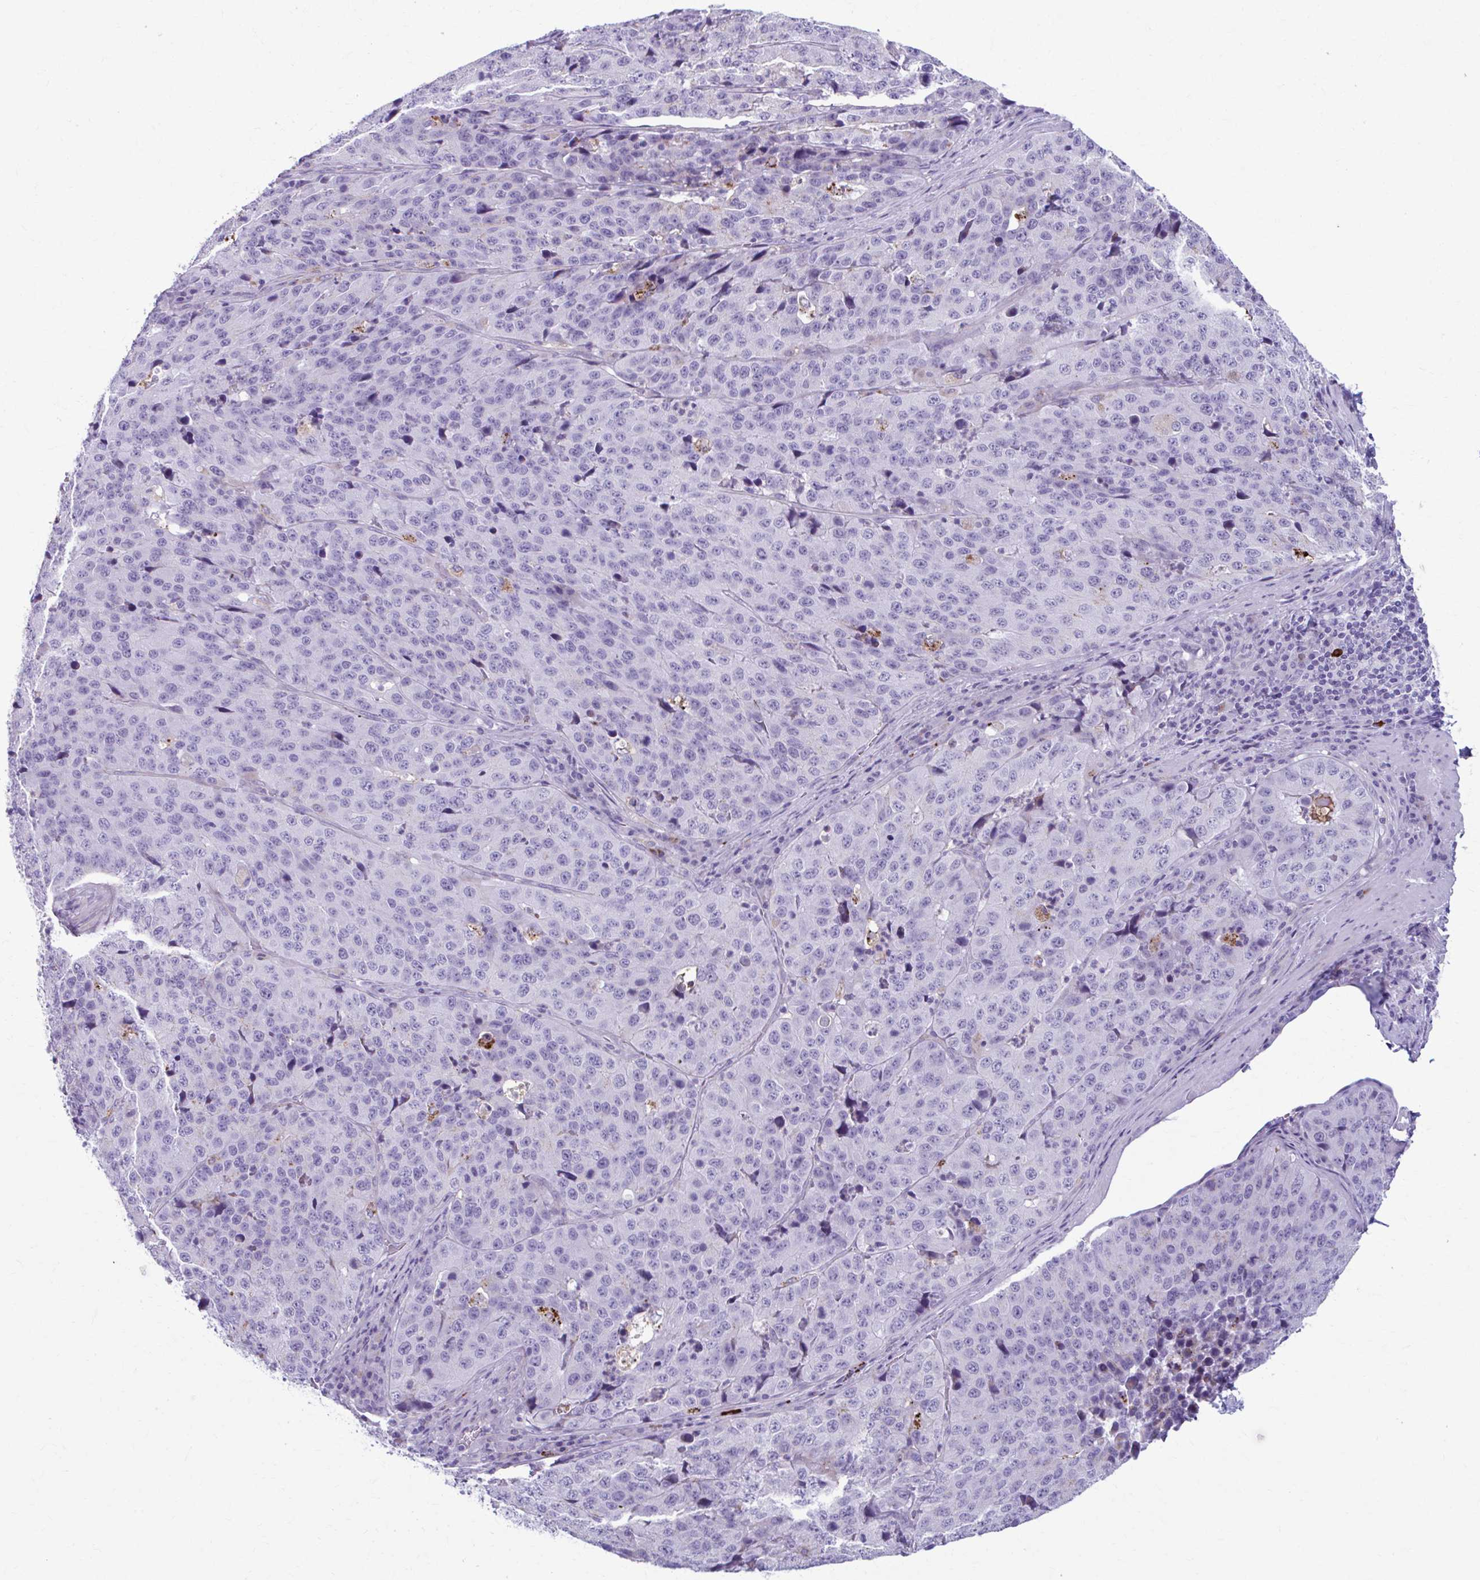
{"staining": {"intensity": "moderate", "quantity": "<25%", "location": "cytoplasmic/membranous"}, "tissue": "stomach cancer", "cell_type": "Tumor cells", "image_type": "cancer", "snomed": [{"axis": "morphology", "description": "Adenocarcinoma, NOS"}, {"axis": "topography", "description": "Stomach"}], "caption": "Protein analysis of stomach cancer tissue reveals moderate cytoplasmic/membranous staining in approximately <25% of tumor cells. The protein is stained brown, and the nuclei are stained in blue (DAB (3,3'-diaminobenzidine) IHC with brightfield microscopy, high magnification).", "gene": "C12orf71", "patient": {"sex": "male", "age": 71}}